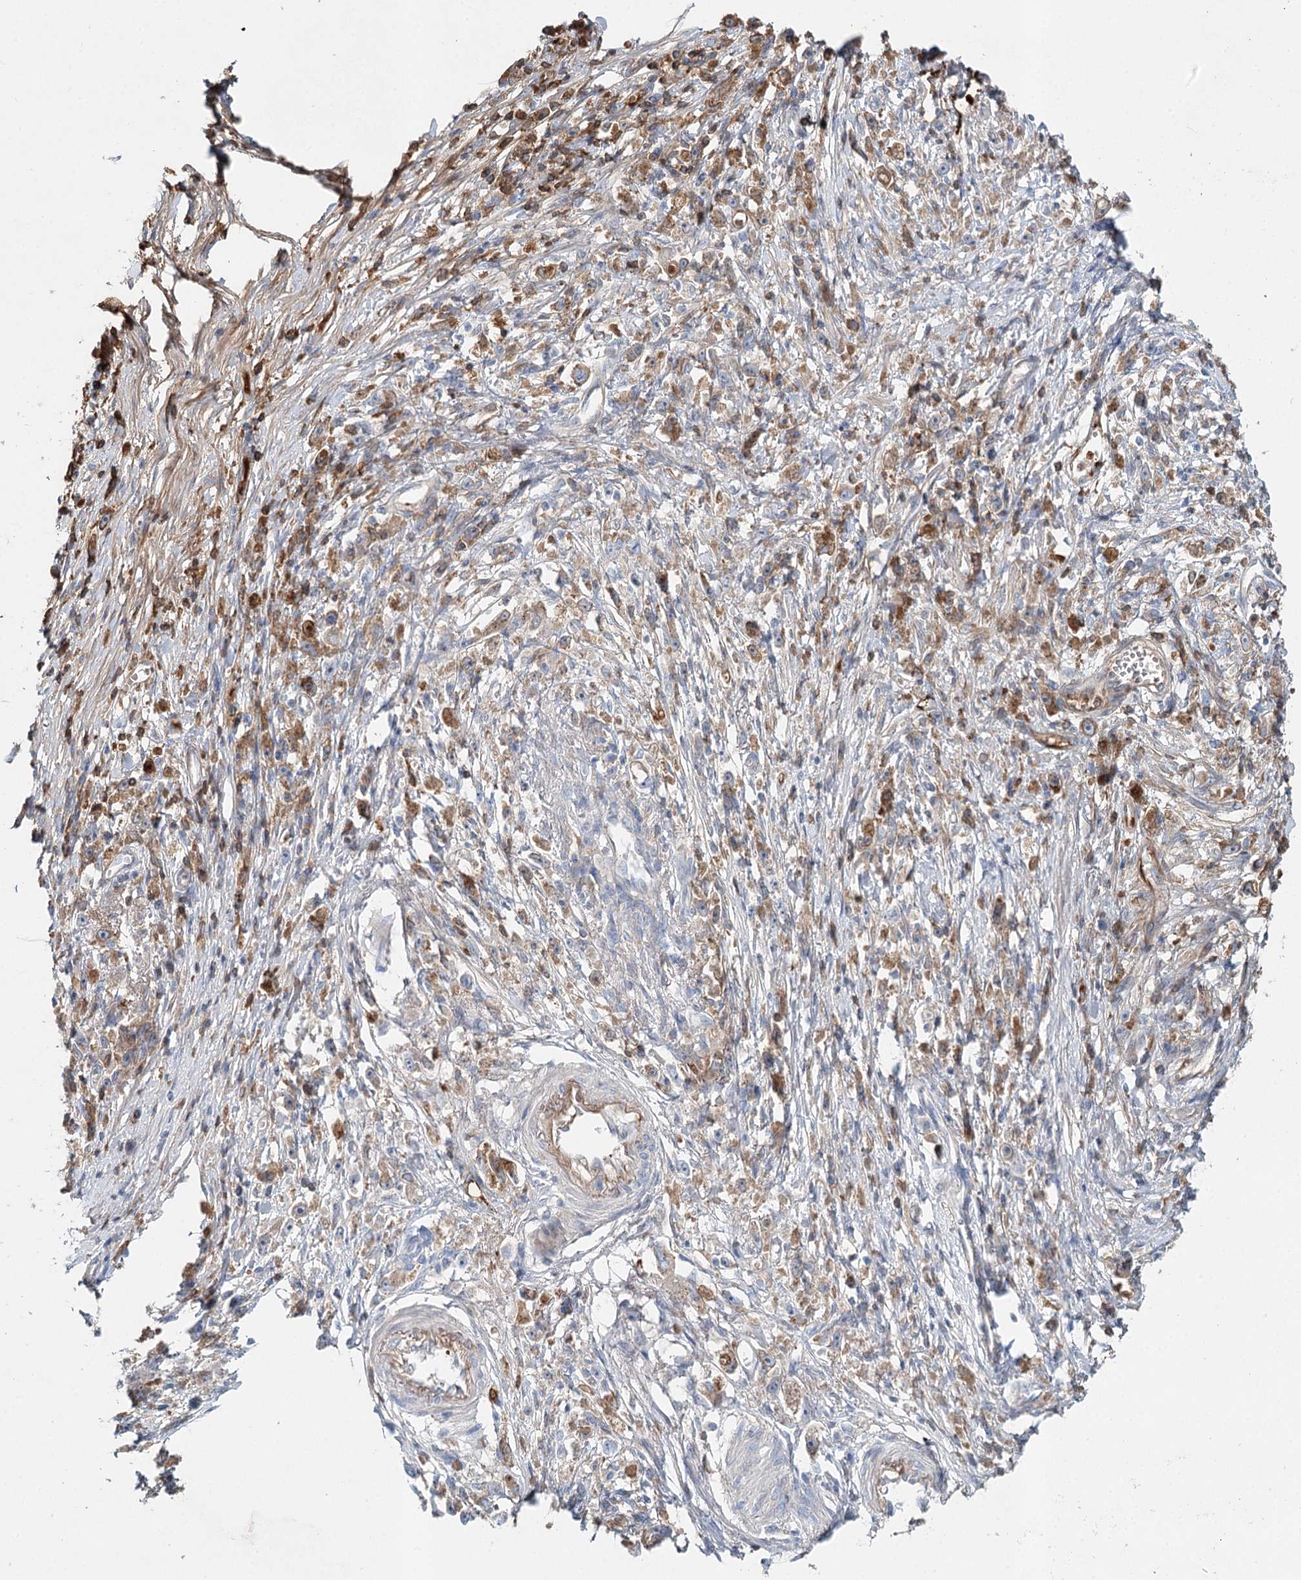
{"staining": {"intensity": "moderate", "quantity": "<25%", "location": "cytoplasmic/membranous"}, "tissue": "stomach cancer", "cell_type": "Tumor cells", "image_type": "cancer", "snomed": [{"axis": "morphology", "description": "Adenocarcinoma, NOS"}, {"axis": "topography", "description": "Stomach"}], "caption": "Adenocarcinoma (stomach) stained with DAB immunohistochemistry shows low levels of moderate cytoplasmic/membranous staining in about <25% of tumor cells. The protein is stained brown, and the nuclei are stained in blue (DAB (3,3'-diaminobenzidine) IHC with brightfield microscopy, high magnification).", "gene": "ALKBH8", "patient": {"sex": "female", "age": 59}}